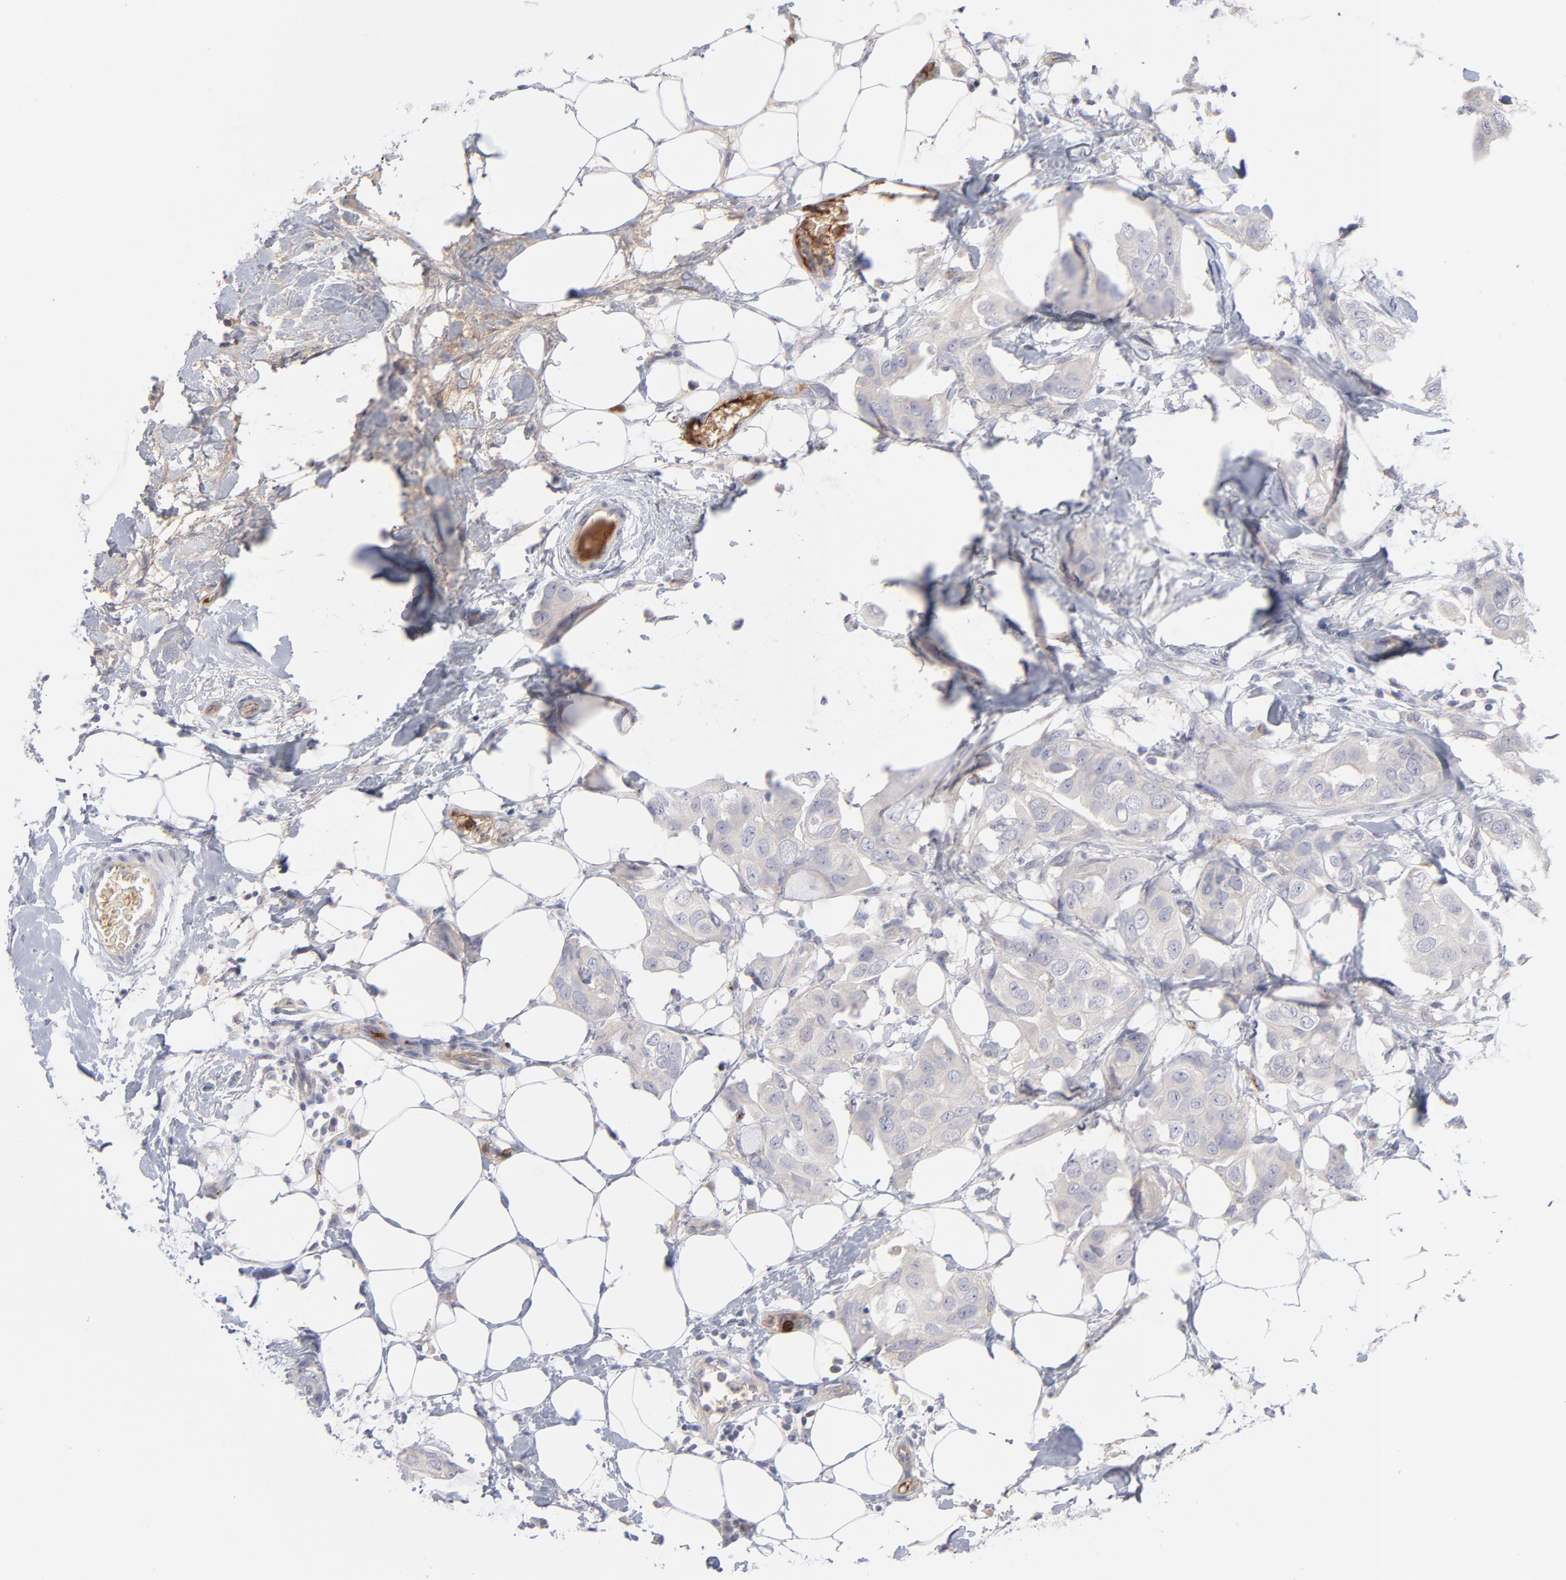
{"staining": {"intensity": "negative", "quantity": "none", "location": "none"}, "tissue": "breast cancer", "cell_type": "Tumor cells", "image_type": "cancer", "snomed": [{"axis": "morphology", "description": "Duct carcinoma"}, {"axis": "topography", "description": "Breast"}], "caption": "A high-resolution photomicrograph shows IHC staining of breast cancer, which shows no significant positivity in tumor cells.", "gene": "CCR3", "patient": {"sex": "female", "age": 40}}